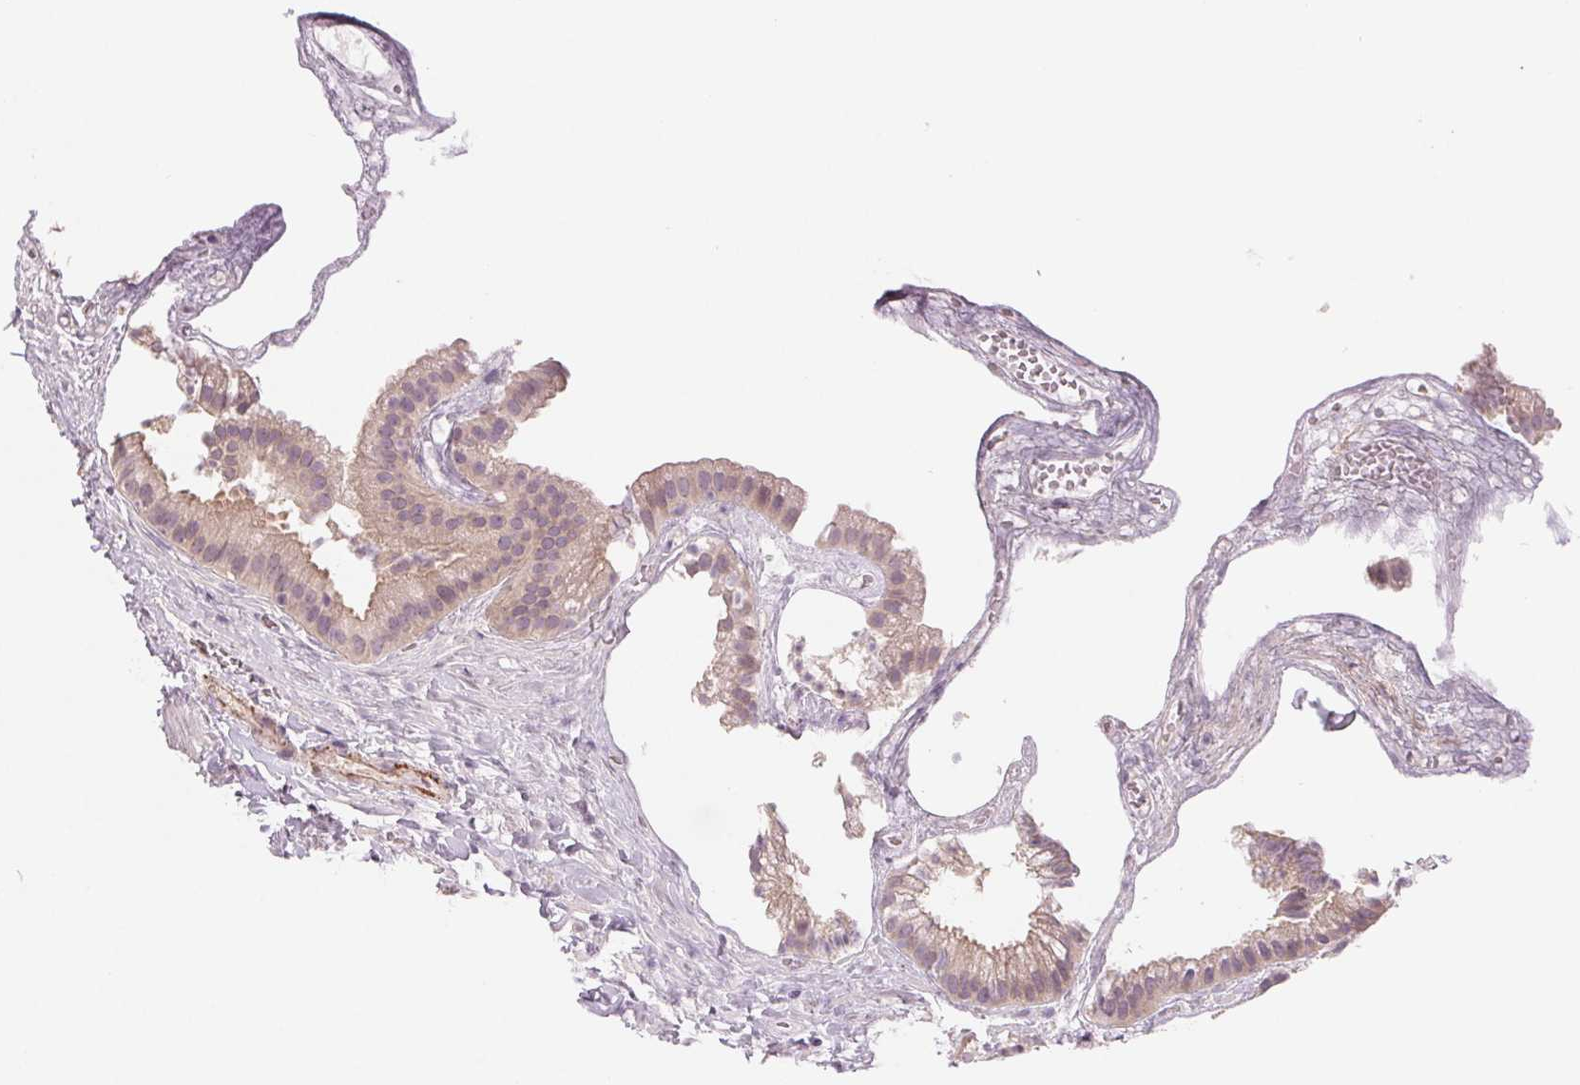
{"staining": {"intensity": "weak", "quantity": "<25%", "location": "cytoplasmic/membranous"}, "tissue": "gallbladder", "cell_type": "Glandular cells", "image_type": "normal", "snomed": [{"axis": "morphology", "description": "Normal tissue, NOS"}, {"axis": "topography", "description": "Gallbladder"}], "caption": "This is a photomicrograph of immunohistochemistry (IHC) staining of unremarkable gallbladder, which shows no staining in glandular cells. (DAB (3,3'-diaminobenzidine) immunohistochemistry (IHC) with hematoxylin counter stain).", "gene": "CFC1B", "patient": {"sex": "female", "age": 63}}